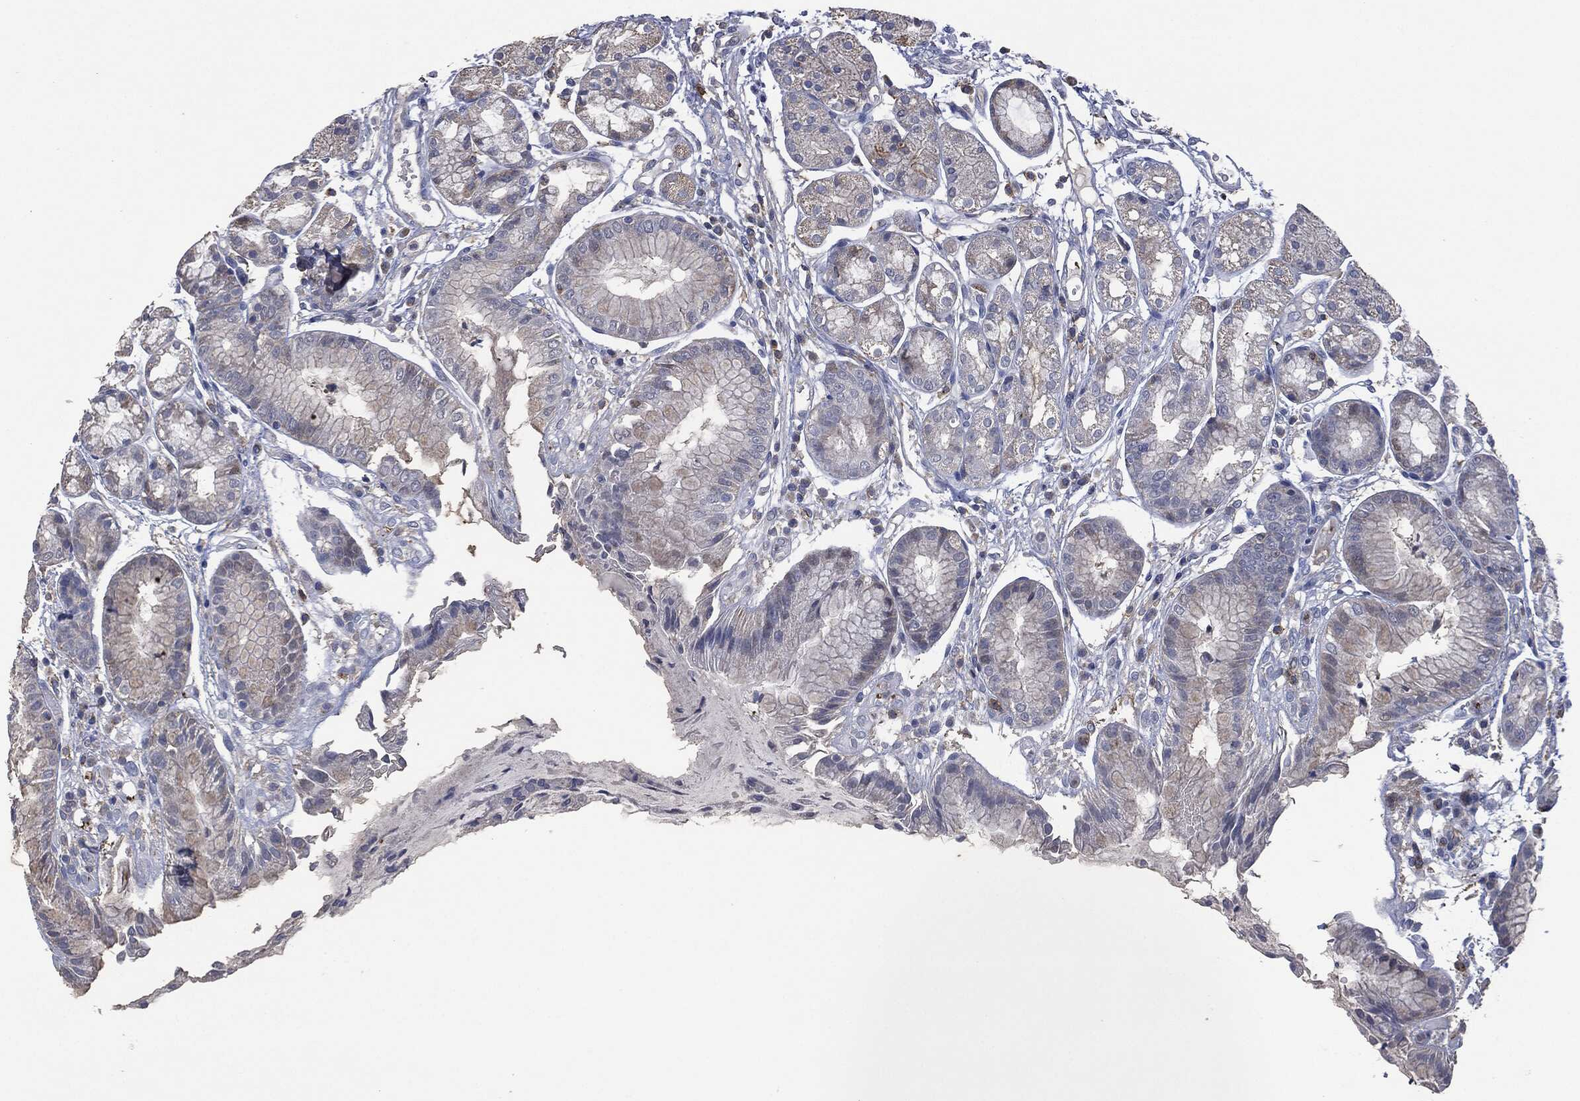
{"staining": {"intensity": "strong", "quantity": "<25%", "location": "cytoplasmic/membranous"}, "tissue": "stomach", "cell_type": "Glandular cells", "image_type": "normal", "snomed": [{"axis": "morphology", "description": "Normal tissue, NOS"}, {"axis": "topography", "description": "Stomach, upper"}], "caption": "This histopathology image reveals IHC staining of normal stomach, with medium strong cytoplasmic/membranous staining in approximately <25% of glandular cells.", "gene": "CD33", "patient": {"sex": "male", "age": 72}}